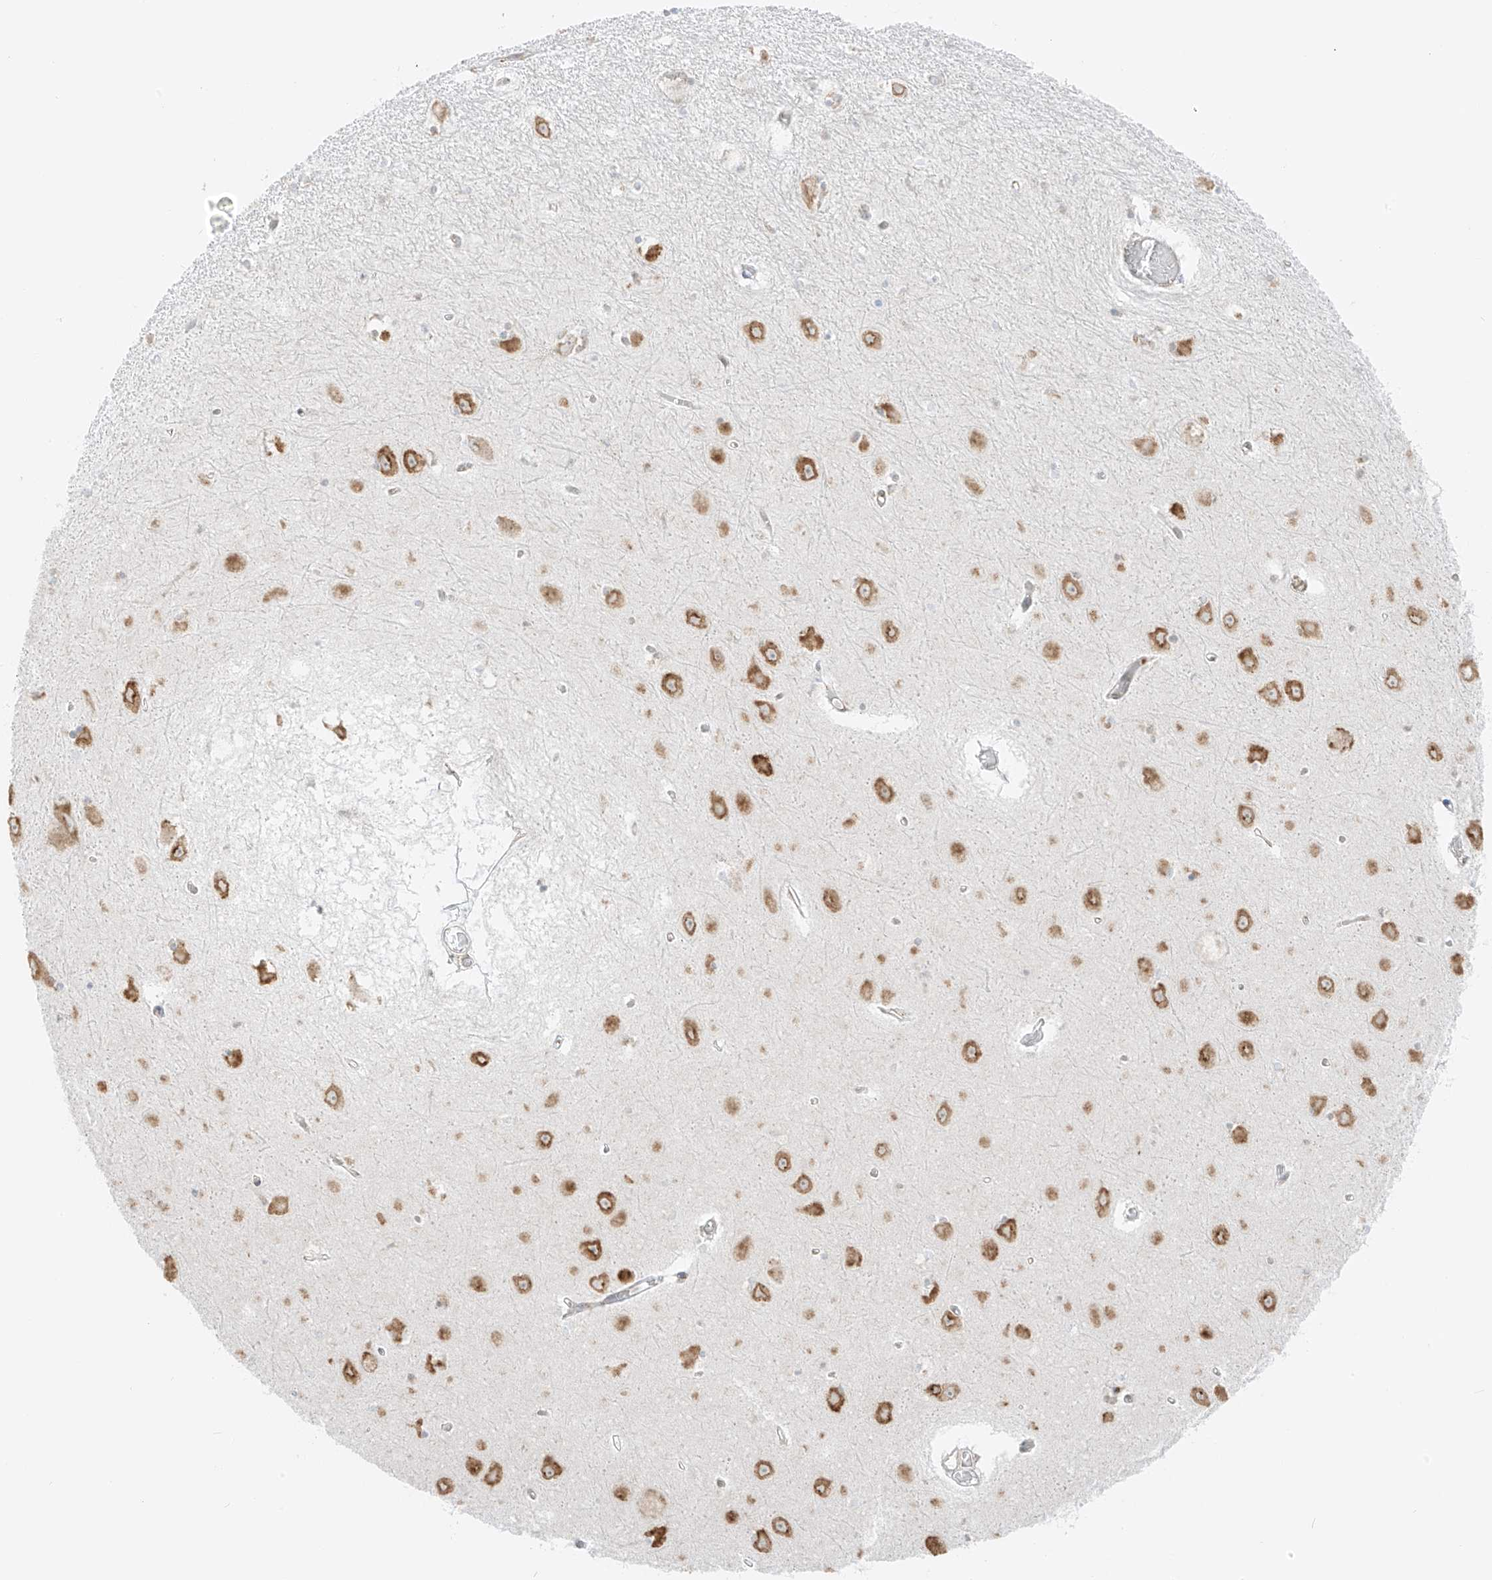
{"staining": {"intensity": "strong", "quantity": "<25%", "location": "cytoplasmic/membranous"}, "tissue": "hippocampus", "cell_type": "Glial cells", "image_type": "normal", "snomed": [{"axis": "morphology", "description": "Normal tissue, NOS"}, {"axis": "topography", "description": "Hippocampus"}], "caption": "High-power microscopy captured an immunohistochemistry (IHC) histopathology image of benign hippocampus, revealing strong cytoplasmic/membranous expression in approximately <25% of glial cells. (DAB IHC, brown staining for protein, blue staining for nuclei).", "gene": "LRRC59", "patient": {"sex": "male", "age": 70}}